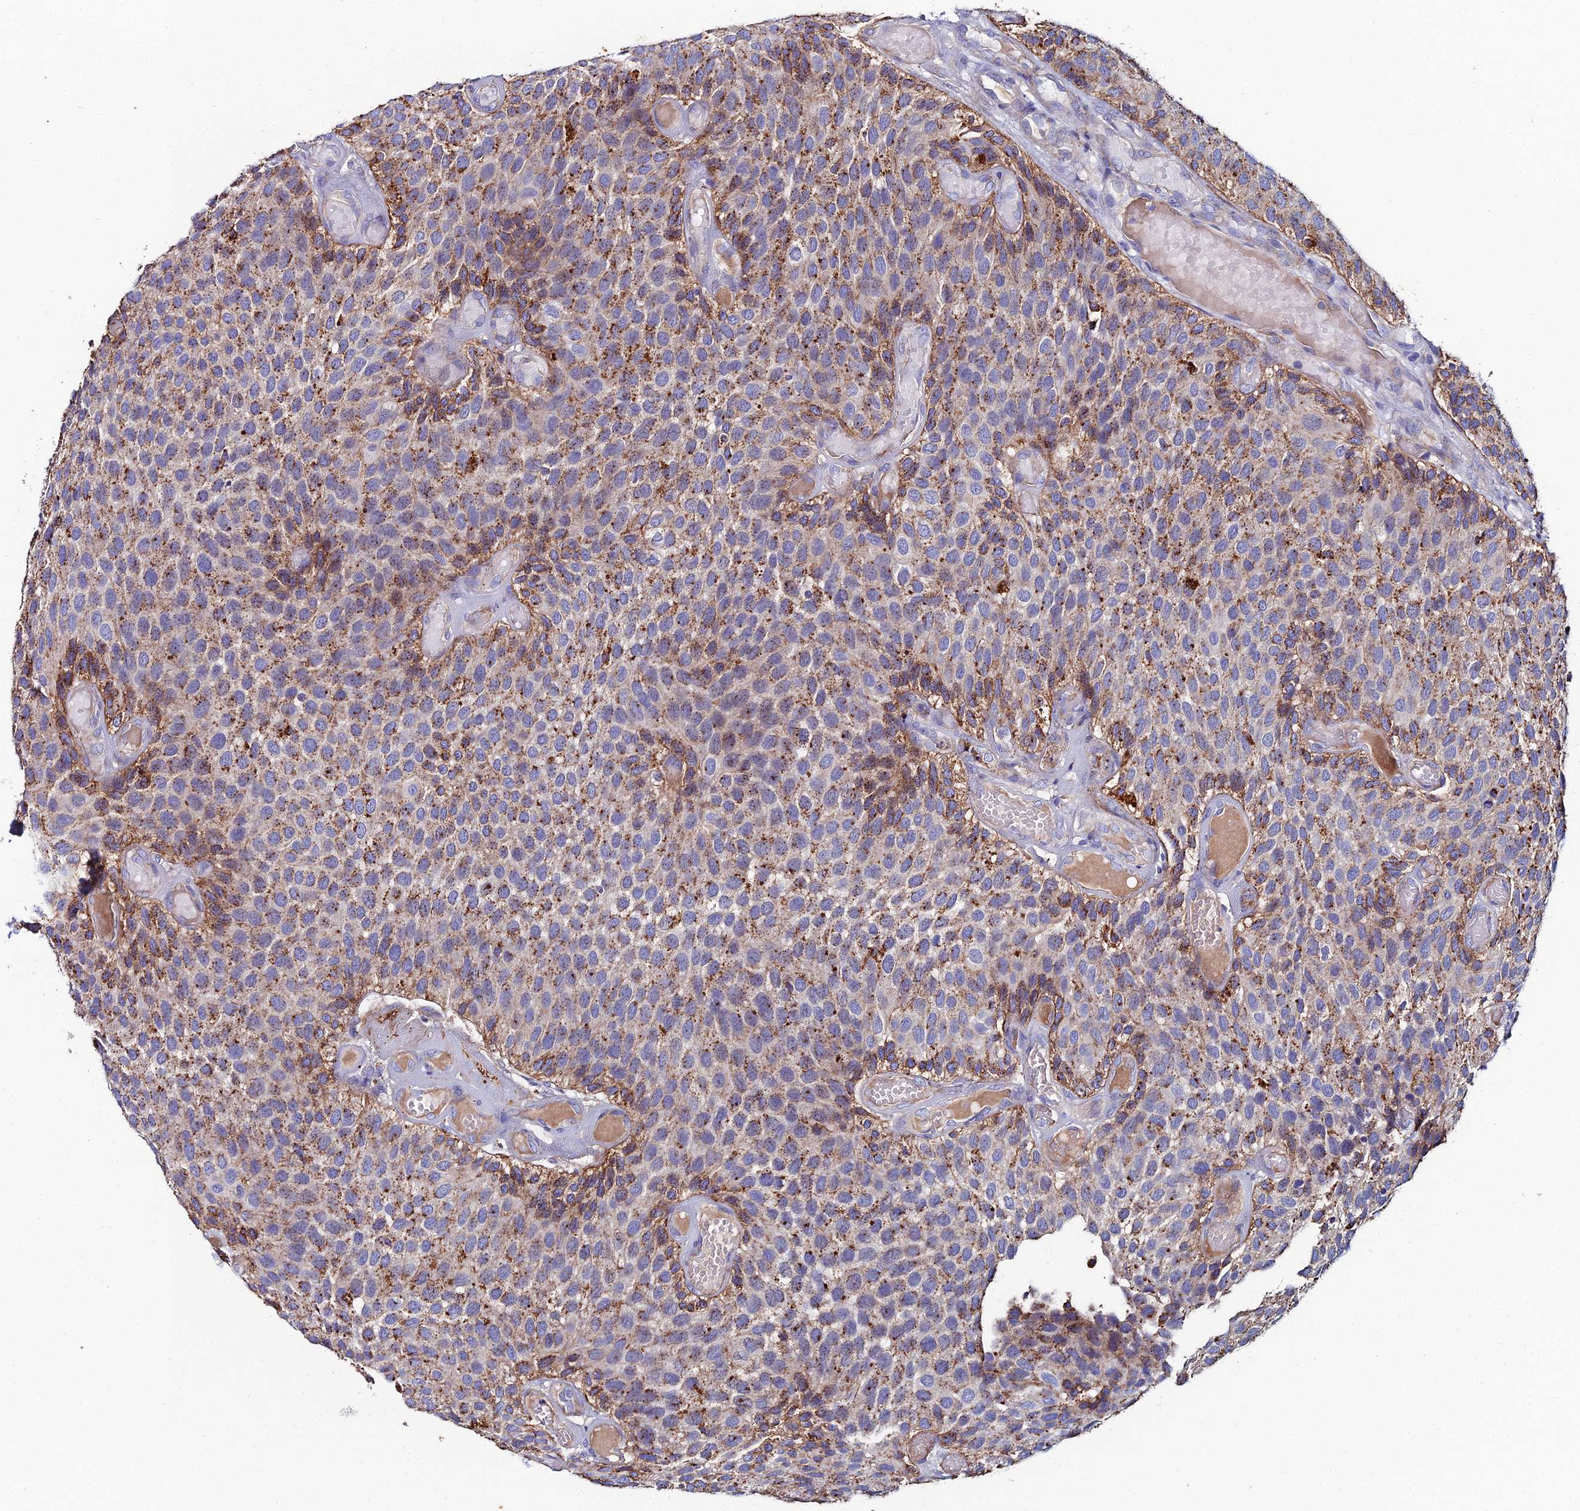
{"staining": {"intensity": "strong", "quantity": "25%-75%", "location": "cytoplasmic/membranous"}, "tissue": "urothelial cancer", "cell_type": "Tumor cells", "image_type": "cancer", "snomed": [{"axis": "morphology", "description": "Urothelial carcinoma, Low grade"}, {"axis": "topography", "description": "Urinary bladder"}], "caption": "Urothelial cancer stained for a protein shows strong cytoplasmic/membranous positivity in tumor cells.", "gene": "C6", "patient": {"sex": "male", "age": 89}}